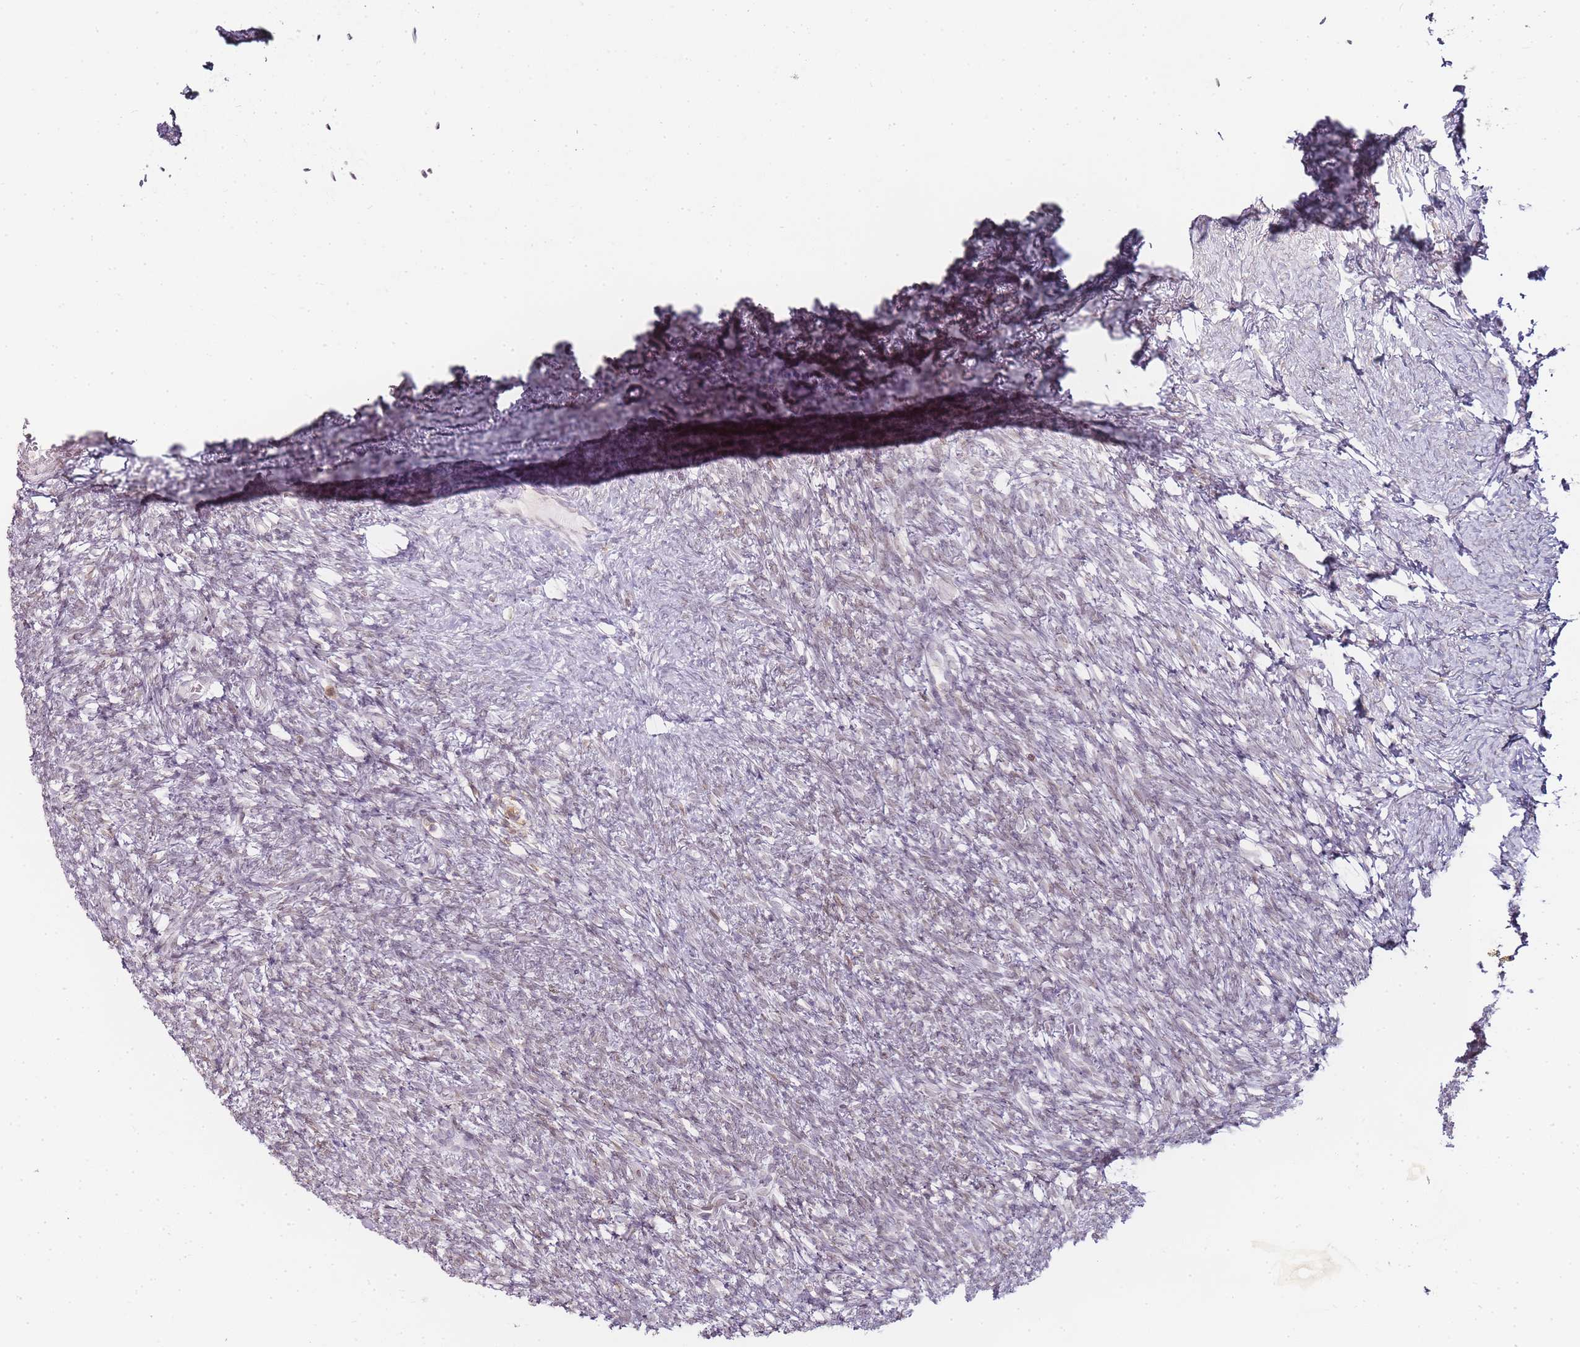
{"staining": {"intensity": "negative", "quantity": "none", "location": "none"}, "tissue": "ovary", "cell_type": "Ovarian stroma cells", "image_type": "normal", "snomed": [{"axis": "morphology", "description": "Normal tissue, NOS"}, {"axis": "topography", "description": "Ovary"}], "caption": "There is no significant expression in ovarian stroma cells of ovary. (Immunohistochemistry, brightfield microscopy, high magnification).", "gene": "JAKMIP1", "patient": {"sex": "female", "age": 39}}